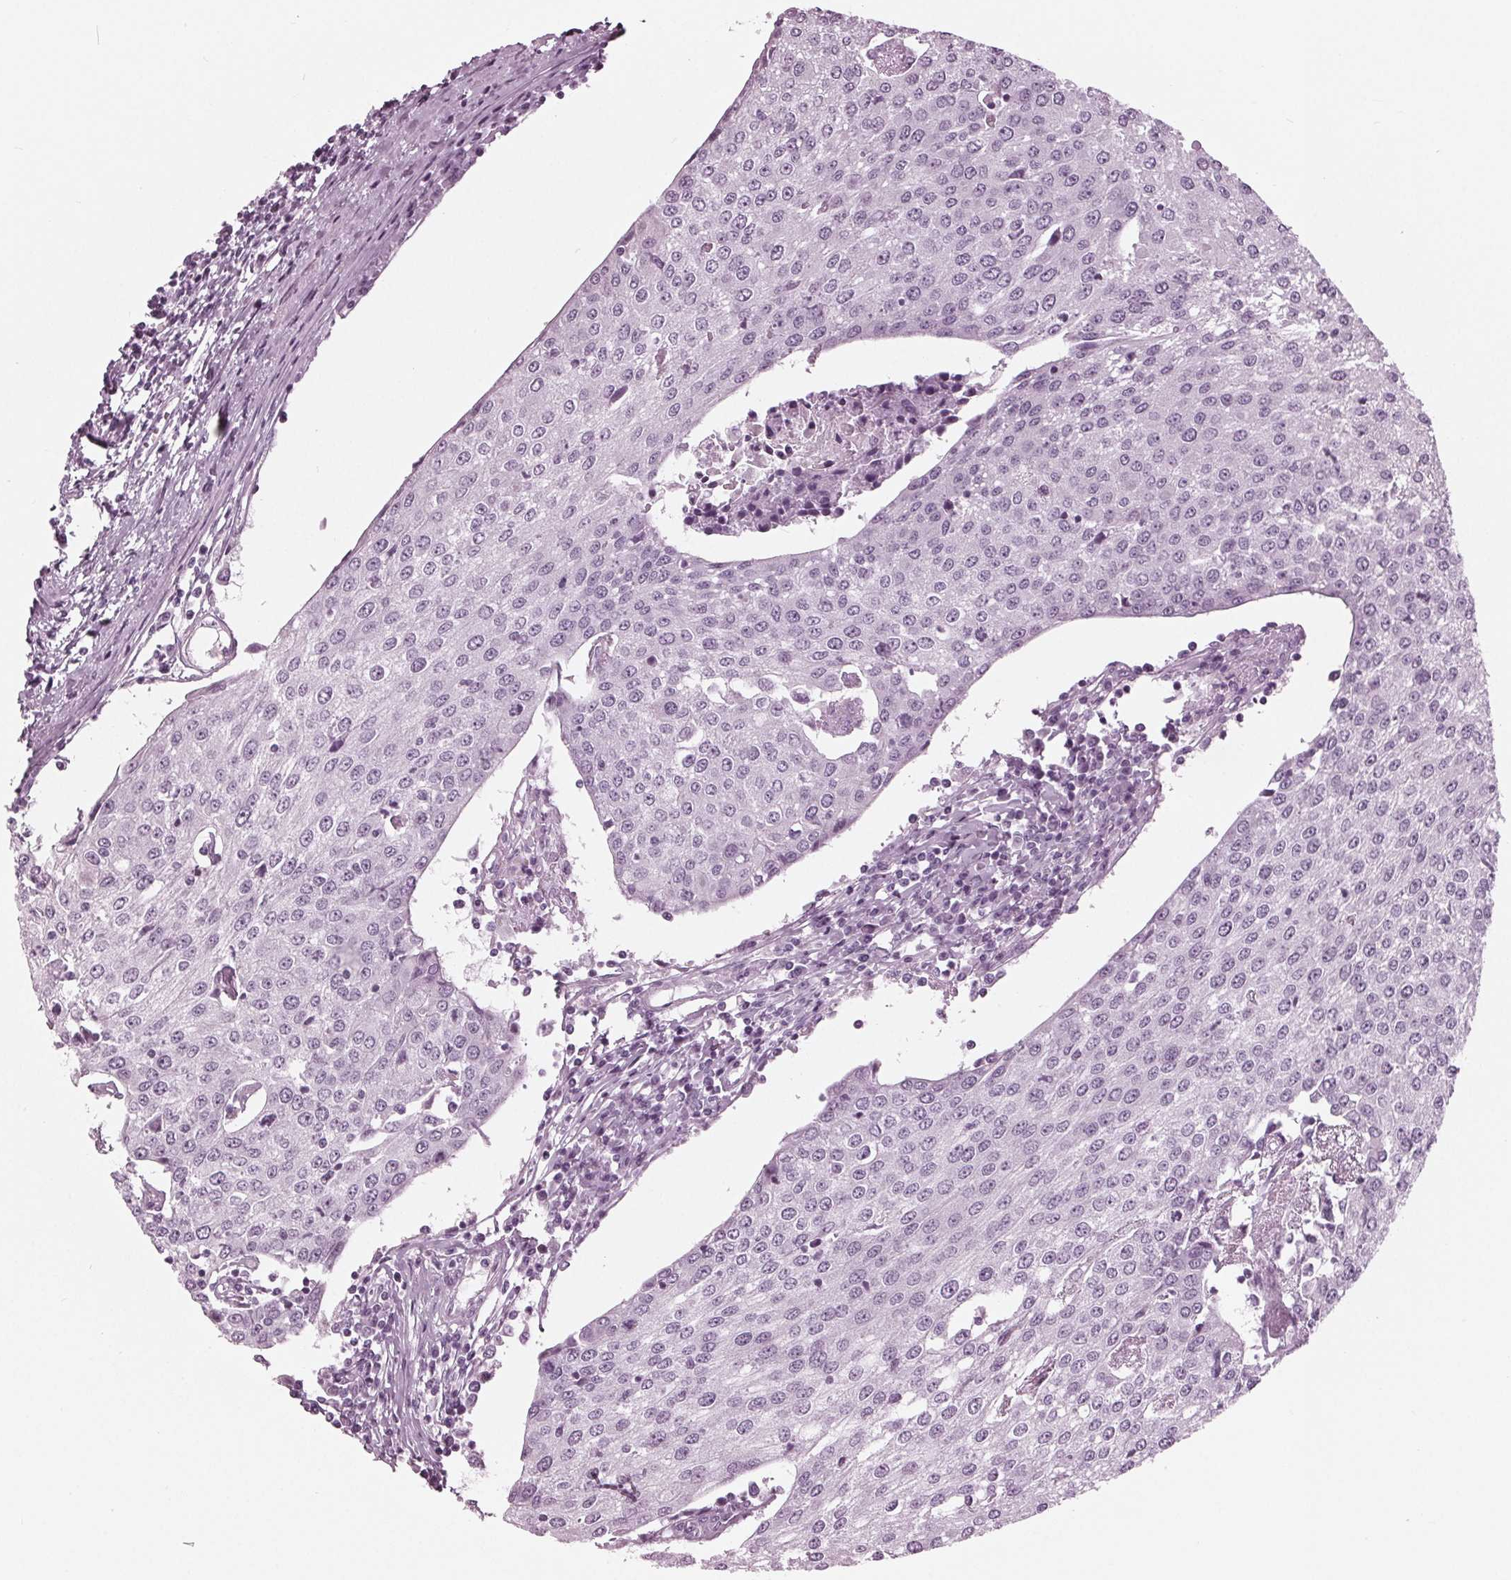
{"staining": {"intensity": "negative", "quantity": "none", "location": "none"}, "tissue": "urothelial cancer", "cell_type": "Tumor cells", "image_type": "cancer", "snomed": [{"axis": "morphology", "description": "Urothelial carcinoma, High grade"}, {"axis": "topography", "description": "Urinary bladder"}], "caption": "The photomicrograph demonstrates no significant positivity in tumor cells of urothelial cancer.", "gene": "KRT28", "patient": {"sex": "female", "age": 85}}